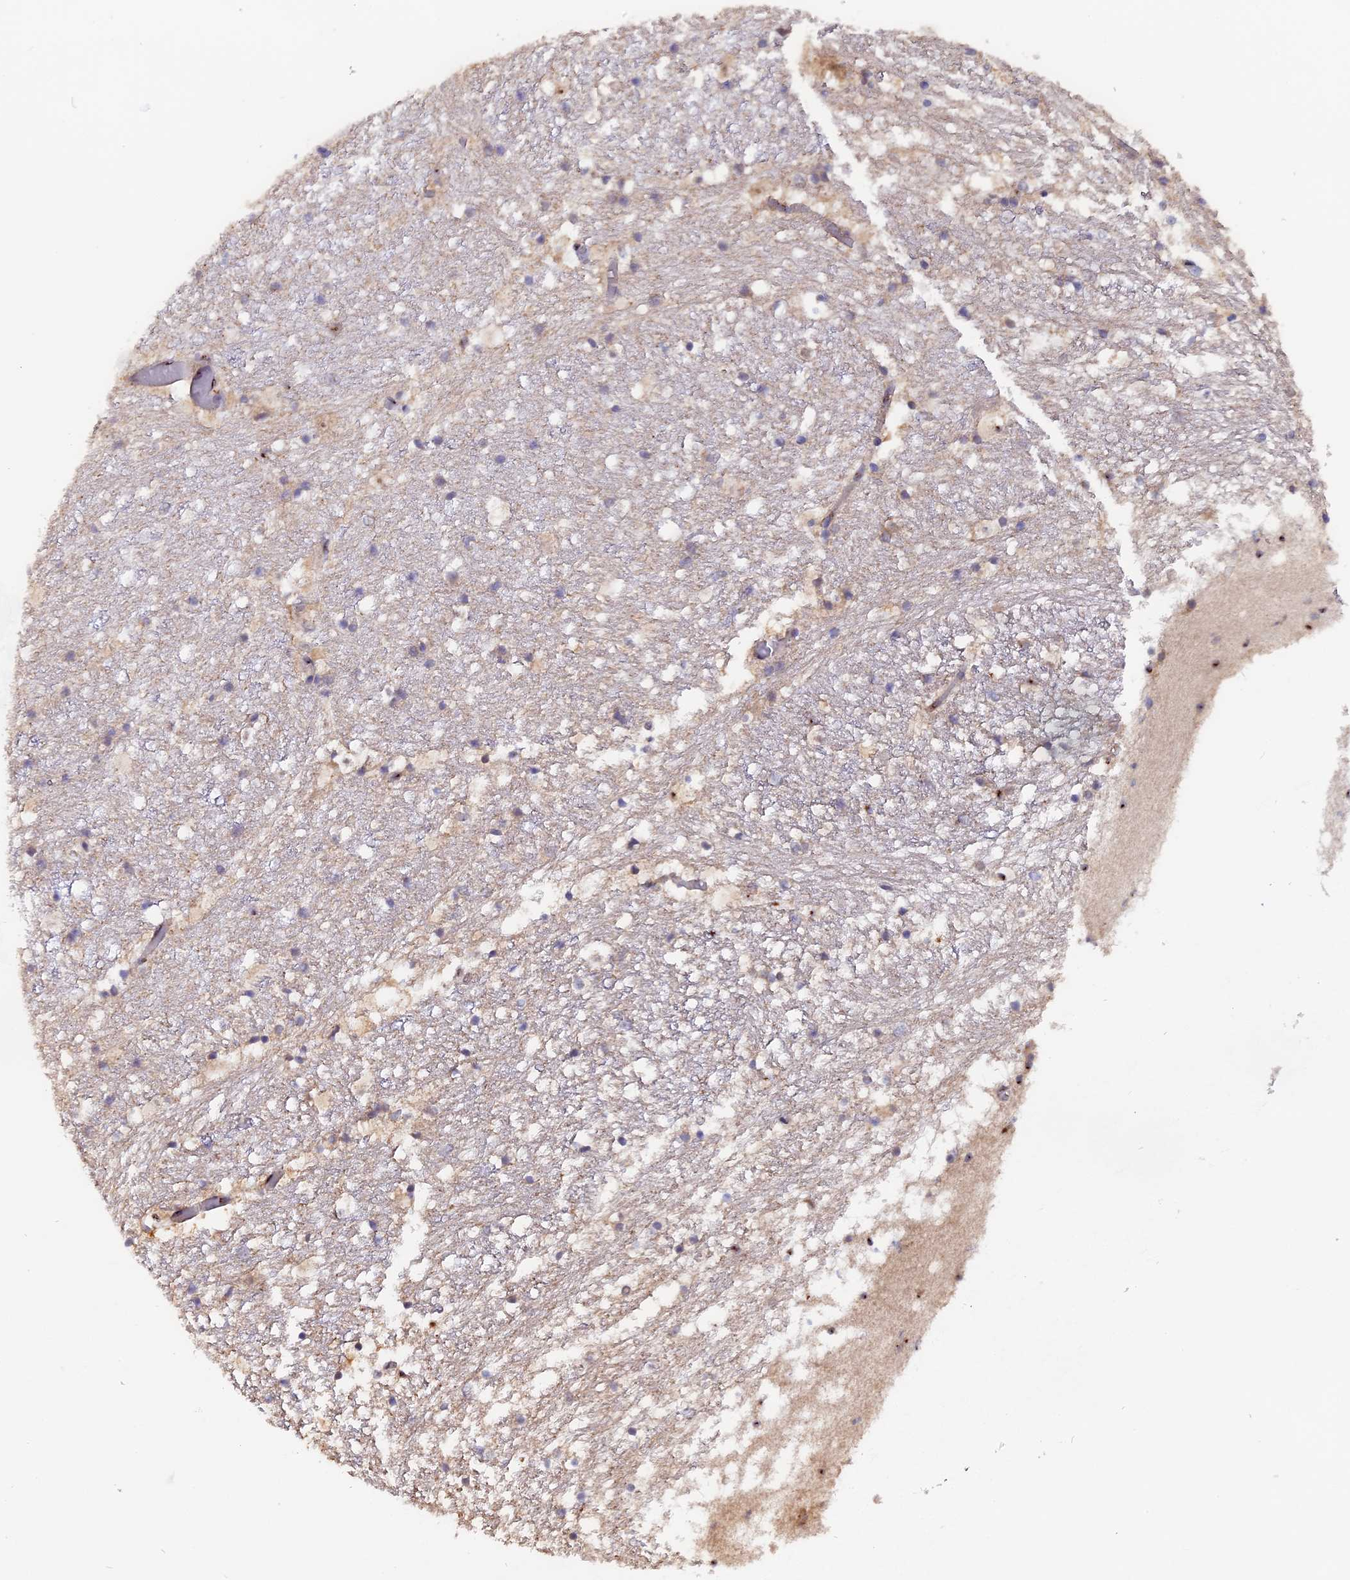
{"staining": {"intensity": "strong", "quantity": "<25%", "location": "cytoplasmic/membranous,nuclear"}, "tissue": "hippocampus", "cell_type": "Glial cells", "image_type": "normal", "snomed": [{"axis": "morphology", "description": "Normal tissue, NOS"}, {"axis": "topography", "description": "Hippocampus"}], "caption": "IHC staining of benign hippocampus, which reveals medium levels of strong cytoplasmic/membranous,nuclear staining in approximately <25% of glial cells indicating strong cytoplasmic/membranous,nuclear protein positivity. The staining was performed using DAB (3,3'-diaminobenzidine) (brown) for protein detection and nuclei were counterstained in hematoxylin (blue).", "gene": "FAM118B", "patient": {"sex": "female", "age": 52}}